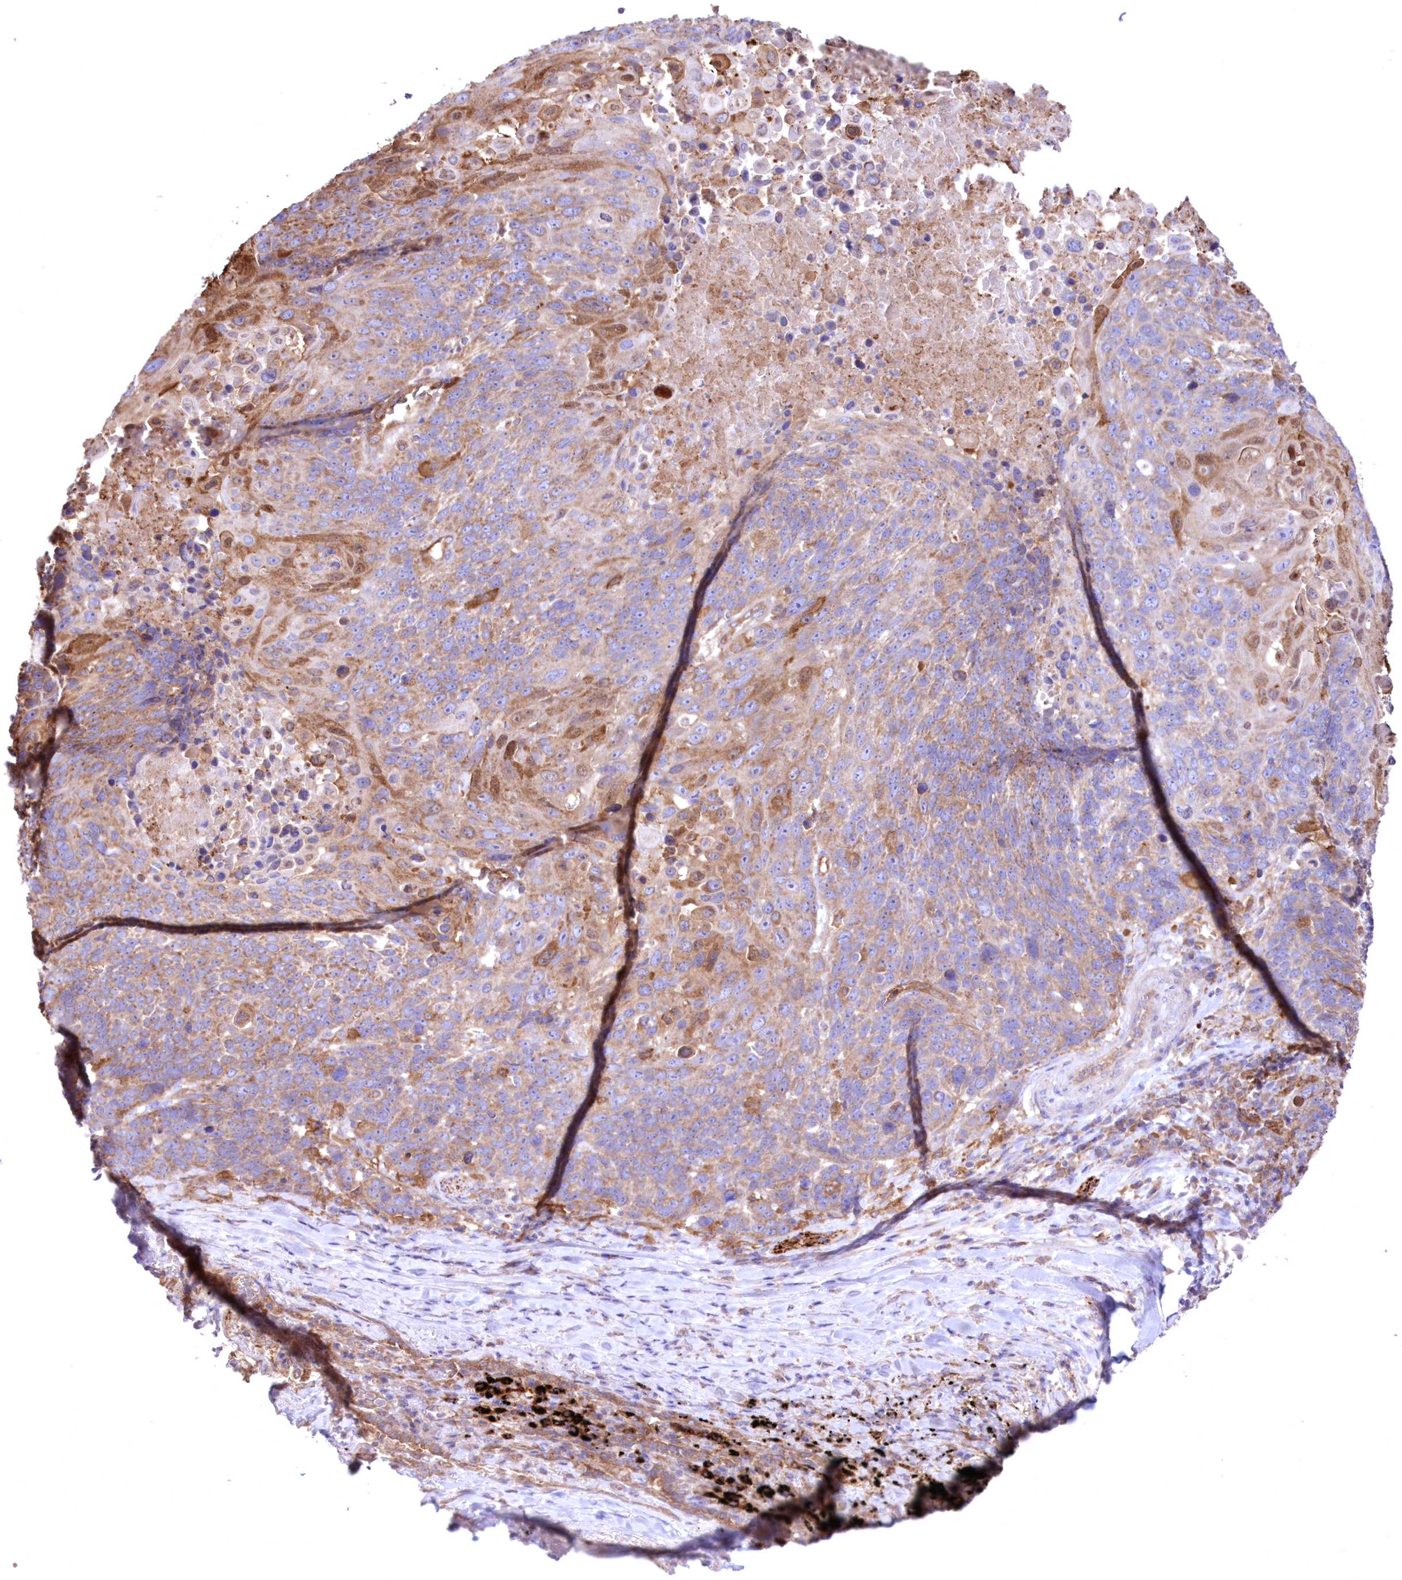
{"staining": {"intensity": "moderate", "quantity": "25%-75%", "location": "cytoplasmic/membranous"}, "tissue": "lung cancer", "cell_type": "Tumor cells", "image_type": "cancer", "snomed": [{"axis": "morphology", "description": "Squamous cell carcinoma, NOS"}, {"axis": "topography", "description": "Lung"}], "caption": "This is a histology image of immunohistochemistry (IHC) staining of lung squamous cell carcinoma, which shows moderate positivity in the cytoplasmic/membranous of tumor cells.", "gene": "FCHO2", "patient": {"sex": "male", "age": 66}}